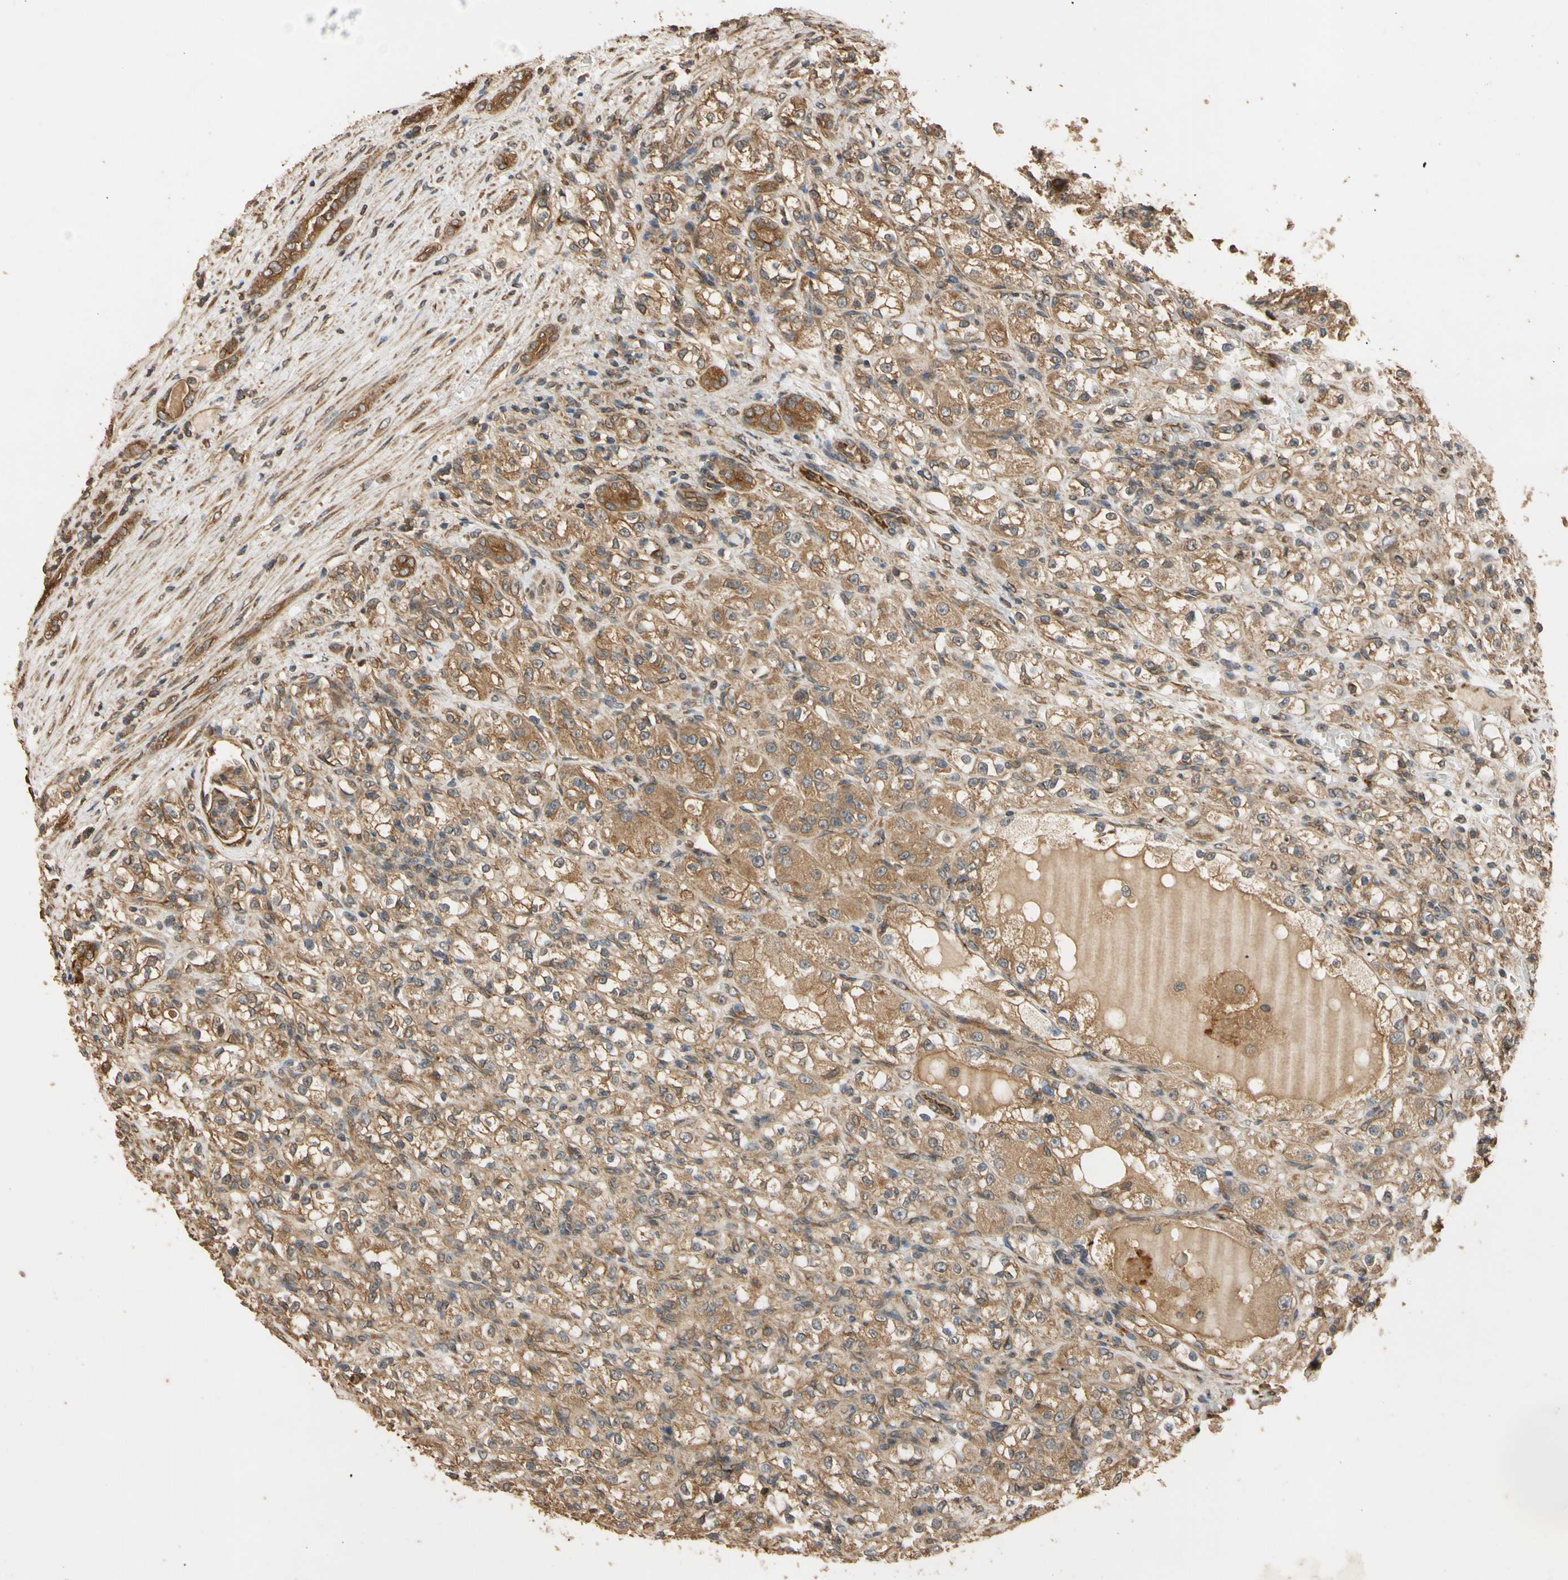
{"staining": {"intensity": "moderate", "quantity": ">75%", "location": "cytoplasmic/membranous"}, "tissue": "renal cancer", "cell_type": "Tumor cells", "image_type": "cancer", "snomed": [{"axis": "morphology", "description": "Normal tissue, NOS"}, {"axis": "morphology", "description": "Adenocarcinoma, NOS"}, {"axis": "topography", "description": "Kidney"}], "caption": "High-power microscopy captured an IHC micrograph of renal cancer (adenocarcinoma), revealing moderate cytoplasmic/membranous expression in approximately >75% of tumor cells.", "gene": "MGRN1", "patient": {"sex": "male", "age": 61}}